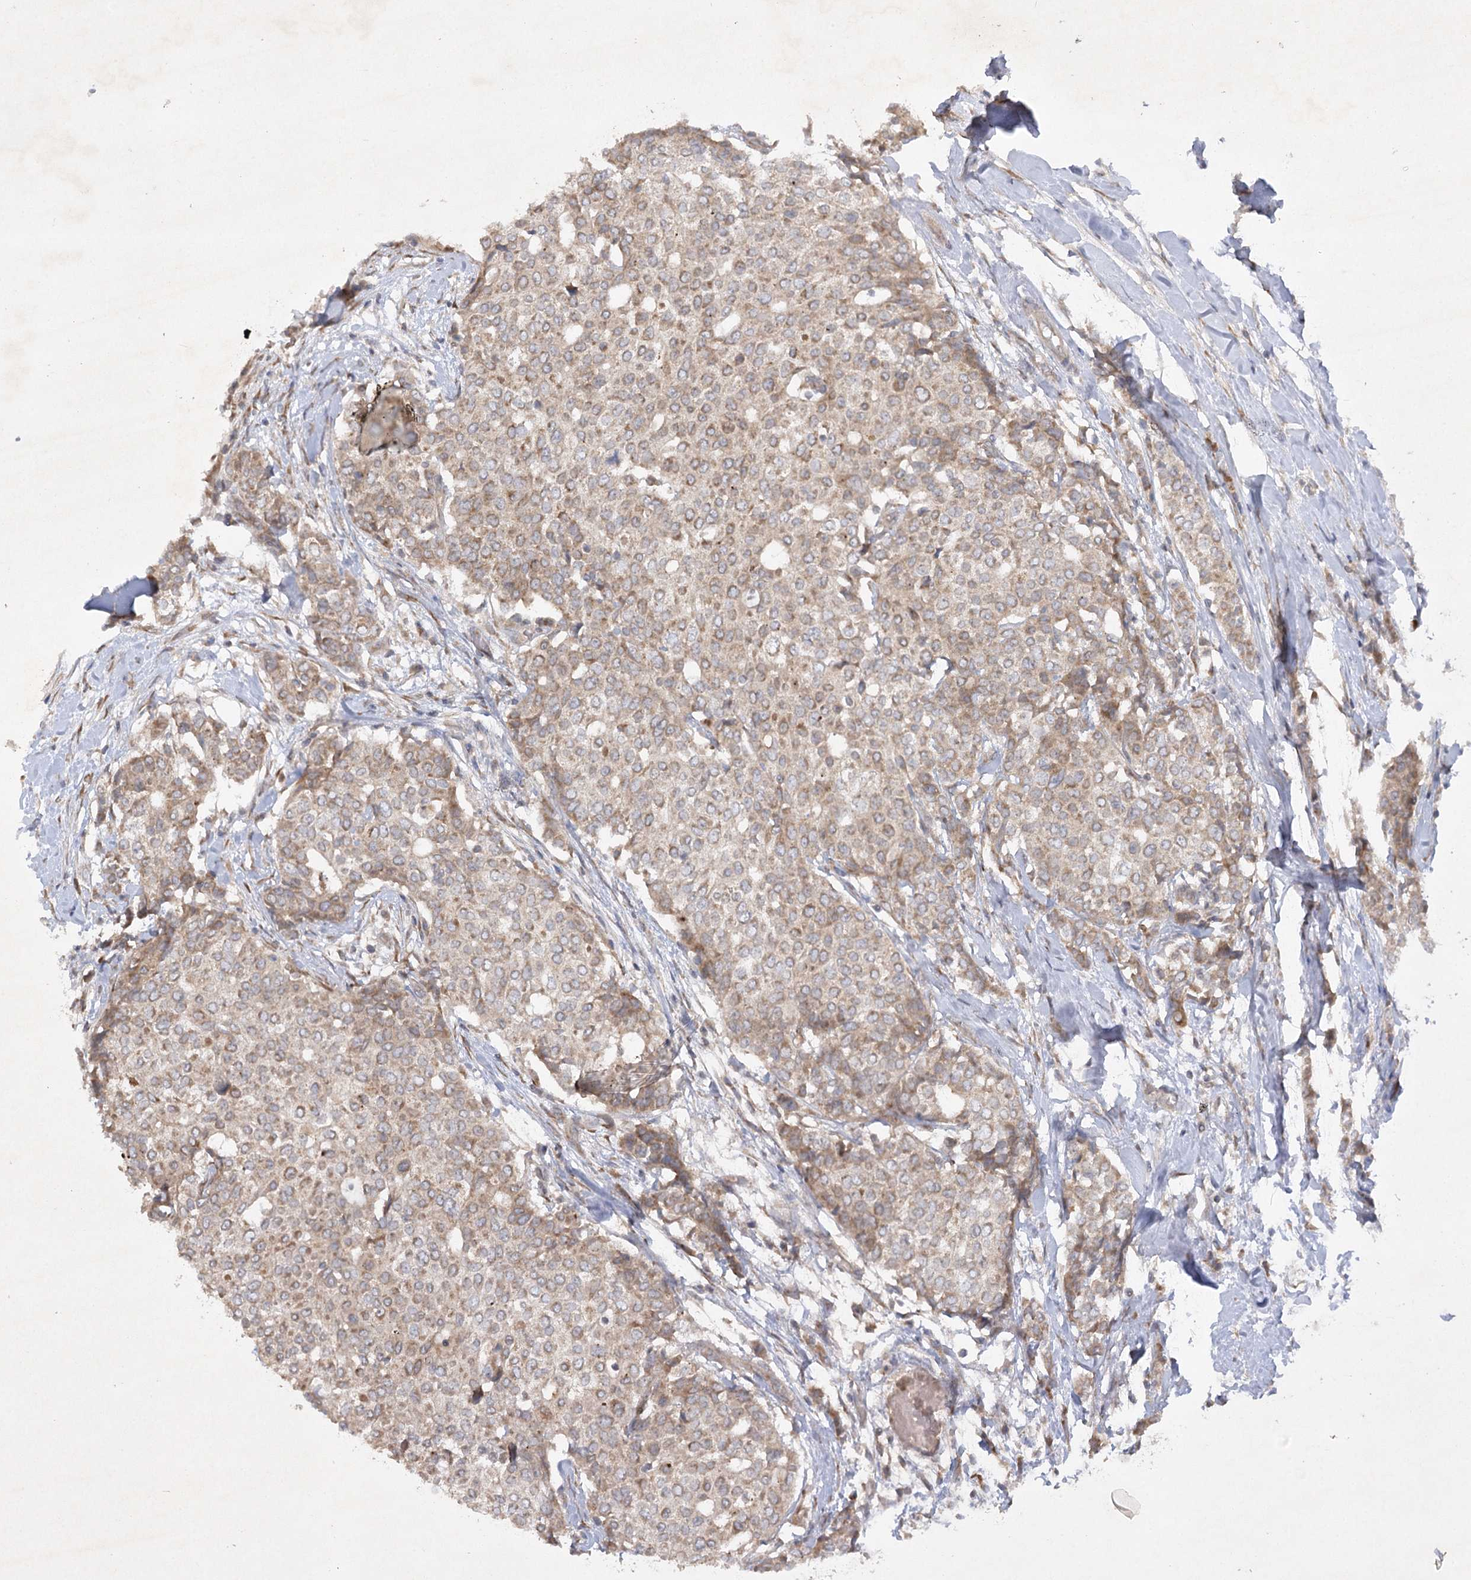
{"staining": {"intensity": "moderate", "quantity": ">75%", "location": "cytoplasmic/membranous"}, "tissue": "breast cancer", "cell_type": "Tumor cells", "image_type": "cancer", "snomed": [{"axis": "morphology", "description": "Lobular carcinoma"}, {"axis": "topography", "description": "Breast"}], "caption": "Immunohistochemical staining of human breast cancer reveals moderate cytoplasmic/membranous protein staining in about >75% of tumor cells.", "gene": "TRAF3IP1", "patient": {"sex": "female", "age": 51}}